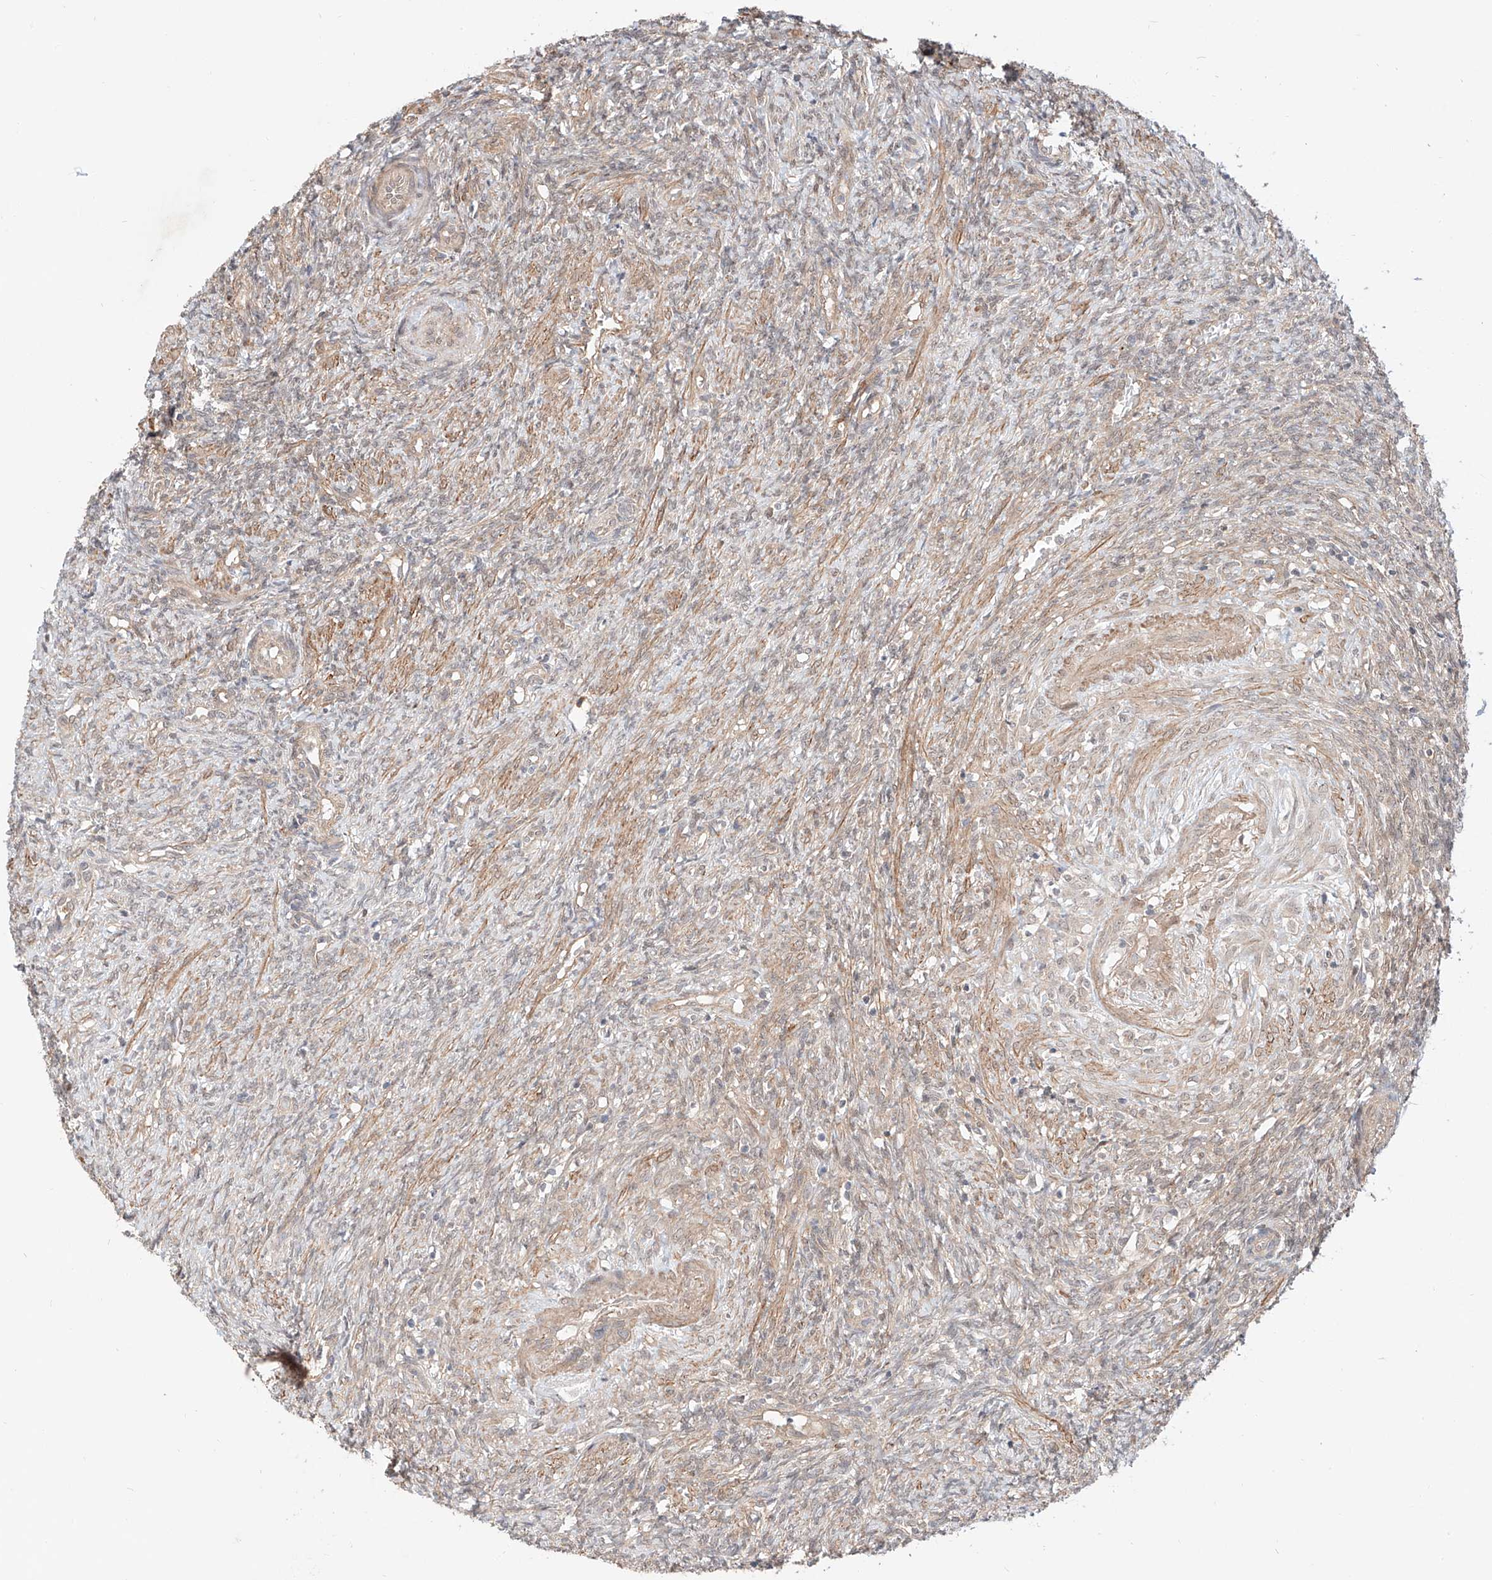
{"staining": {"intensity": "weak", "quantity": "<25%", "location": "cytoplasmic/membranous"}, "tissue": "ovary", "cell_type": "Ovarian stroma cells", "image_type": "normal", "snomed": [{"axis": "morphology", "description": "Normal tissue, NOS"}, {"axis": "topography", "description": "Ovary"}], "caption": "Immunohistochemistry (IHC) of normal ovary exhibits no staining in ovarian stroma cells. Nuclei are stained in blue.", "gene": "TSR2", "patient": {"sex": "female", "age": 41}}